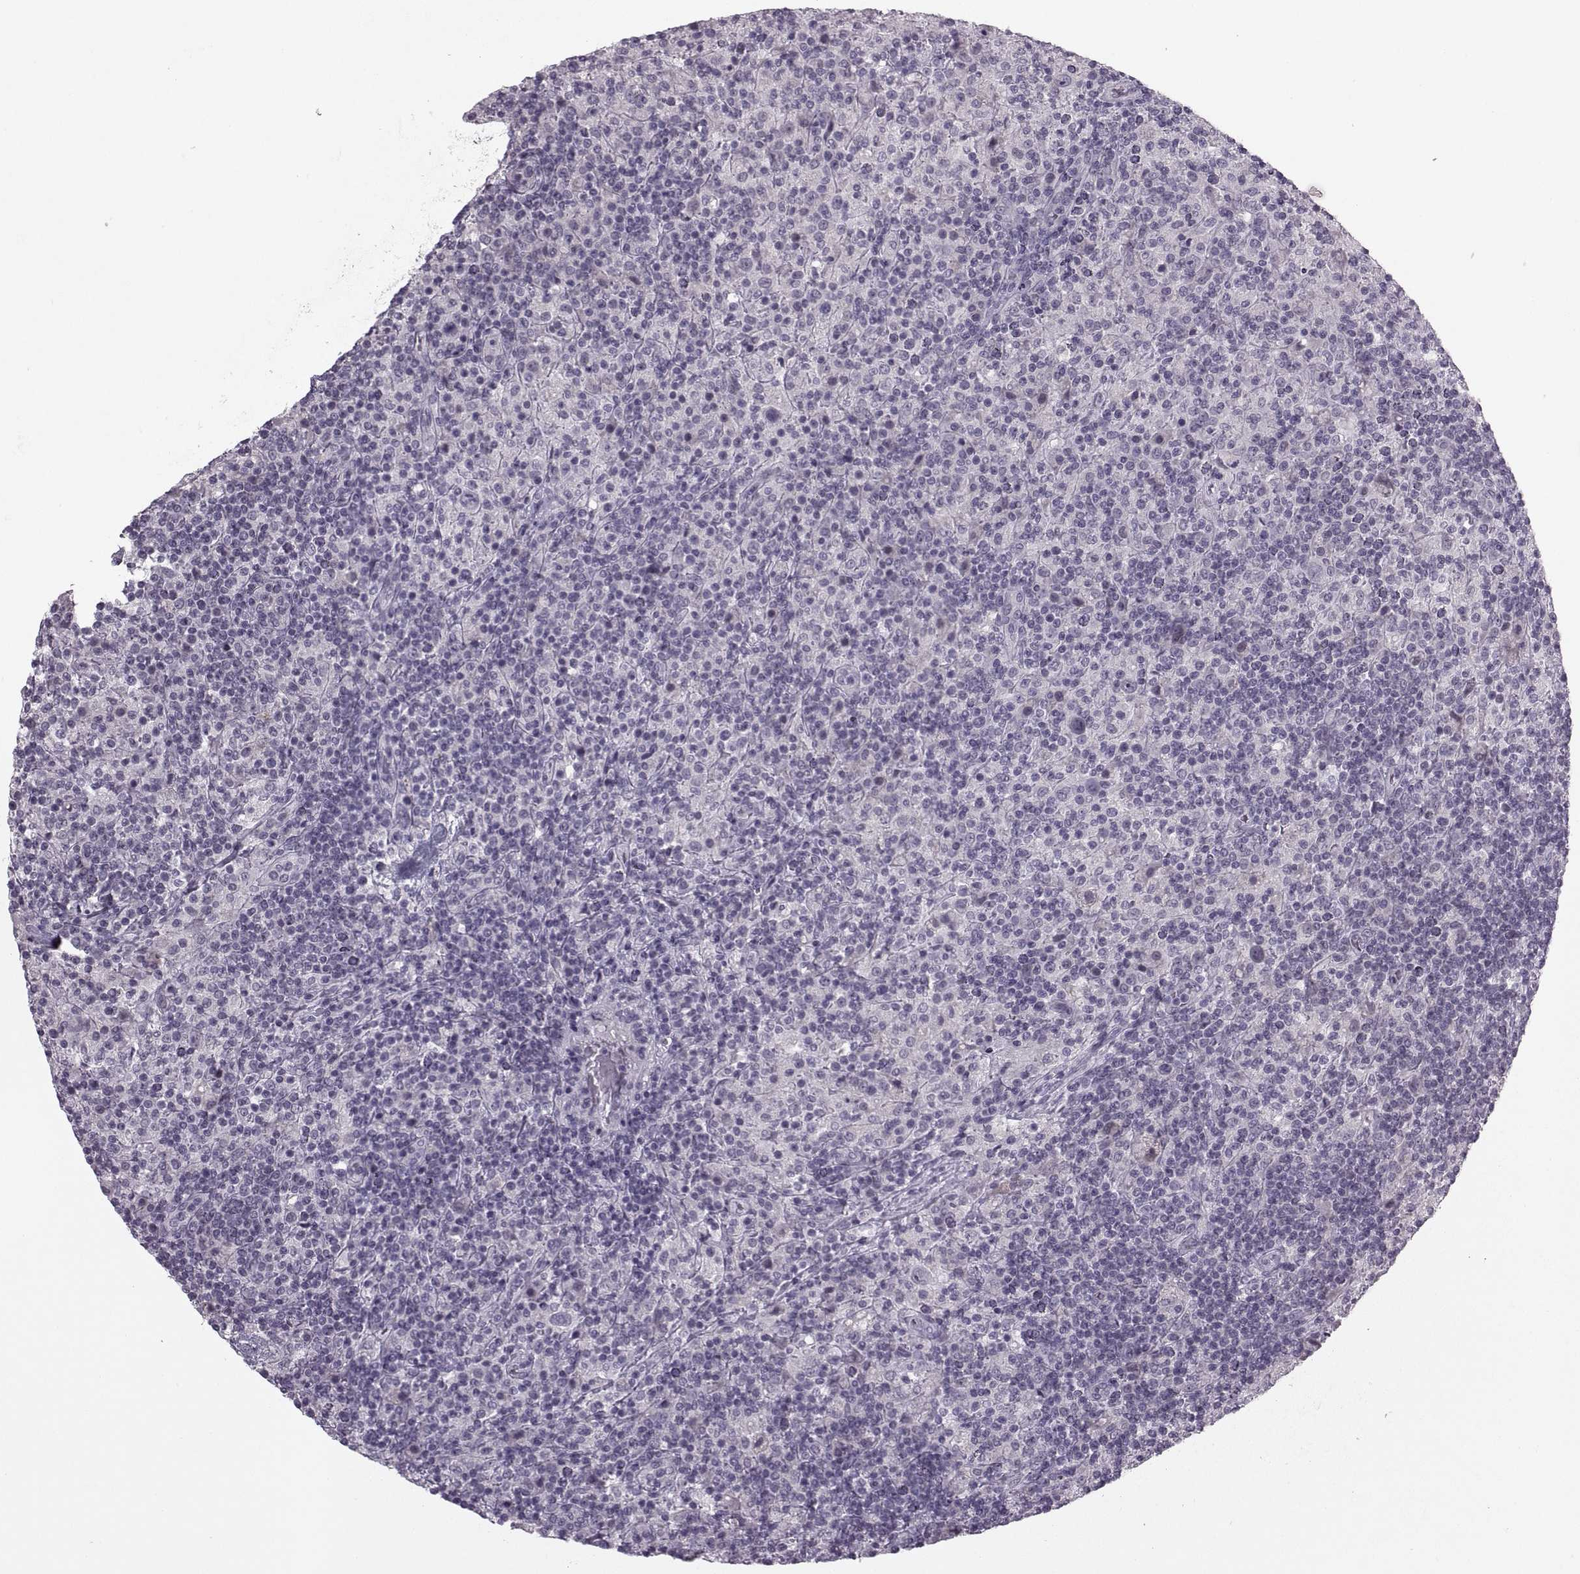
{"staining": {"intensity": "negative", "quantity": "none", "location": "none"}, "tissue": "lymphoma", "cell_type": "Tumor cells", "image_type": "cancer", "snomed": [{"axis": "morphology", "description": "Hodgkin's disease, NOS"}, {"axis": "topography", "description": "Lymph node"}], "caption": "Lymphoma was stained to show a protein in brown. There is no significant expression in tumor cells.", "gene": "MGAT4D", "patient": {"sex": "male", "age": 70}}